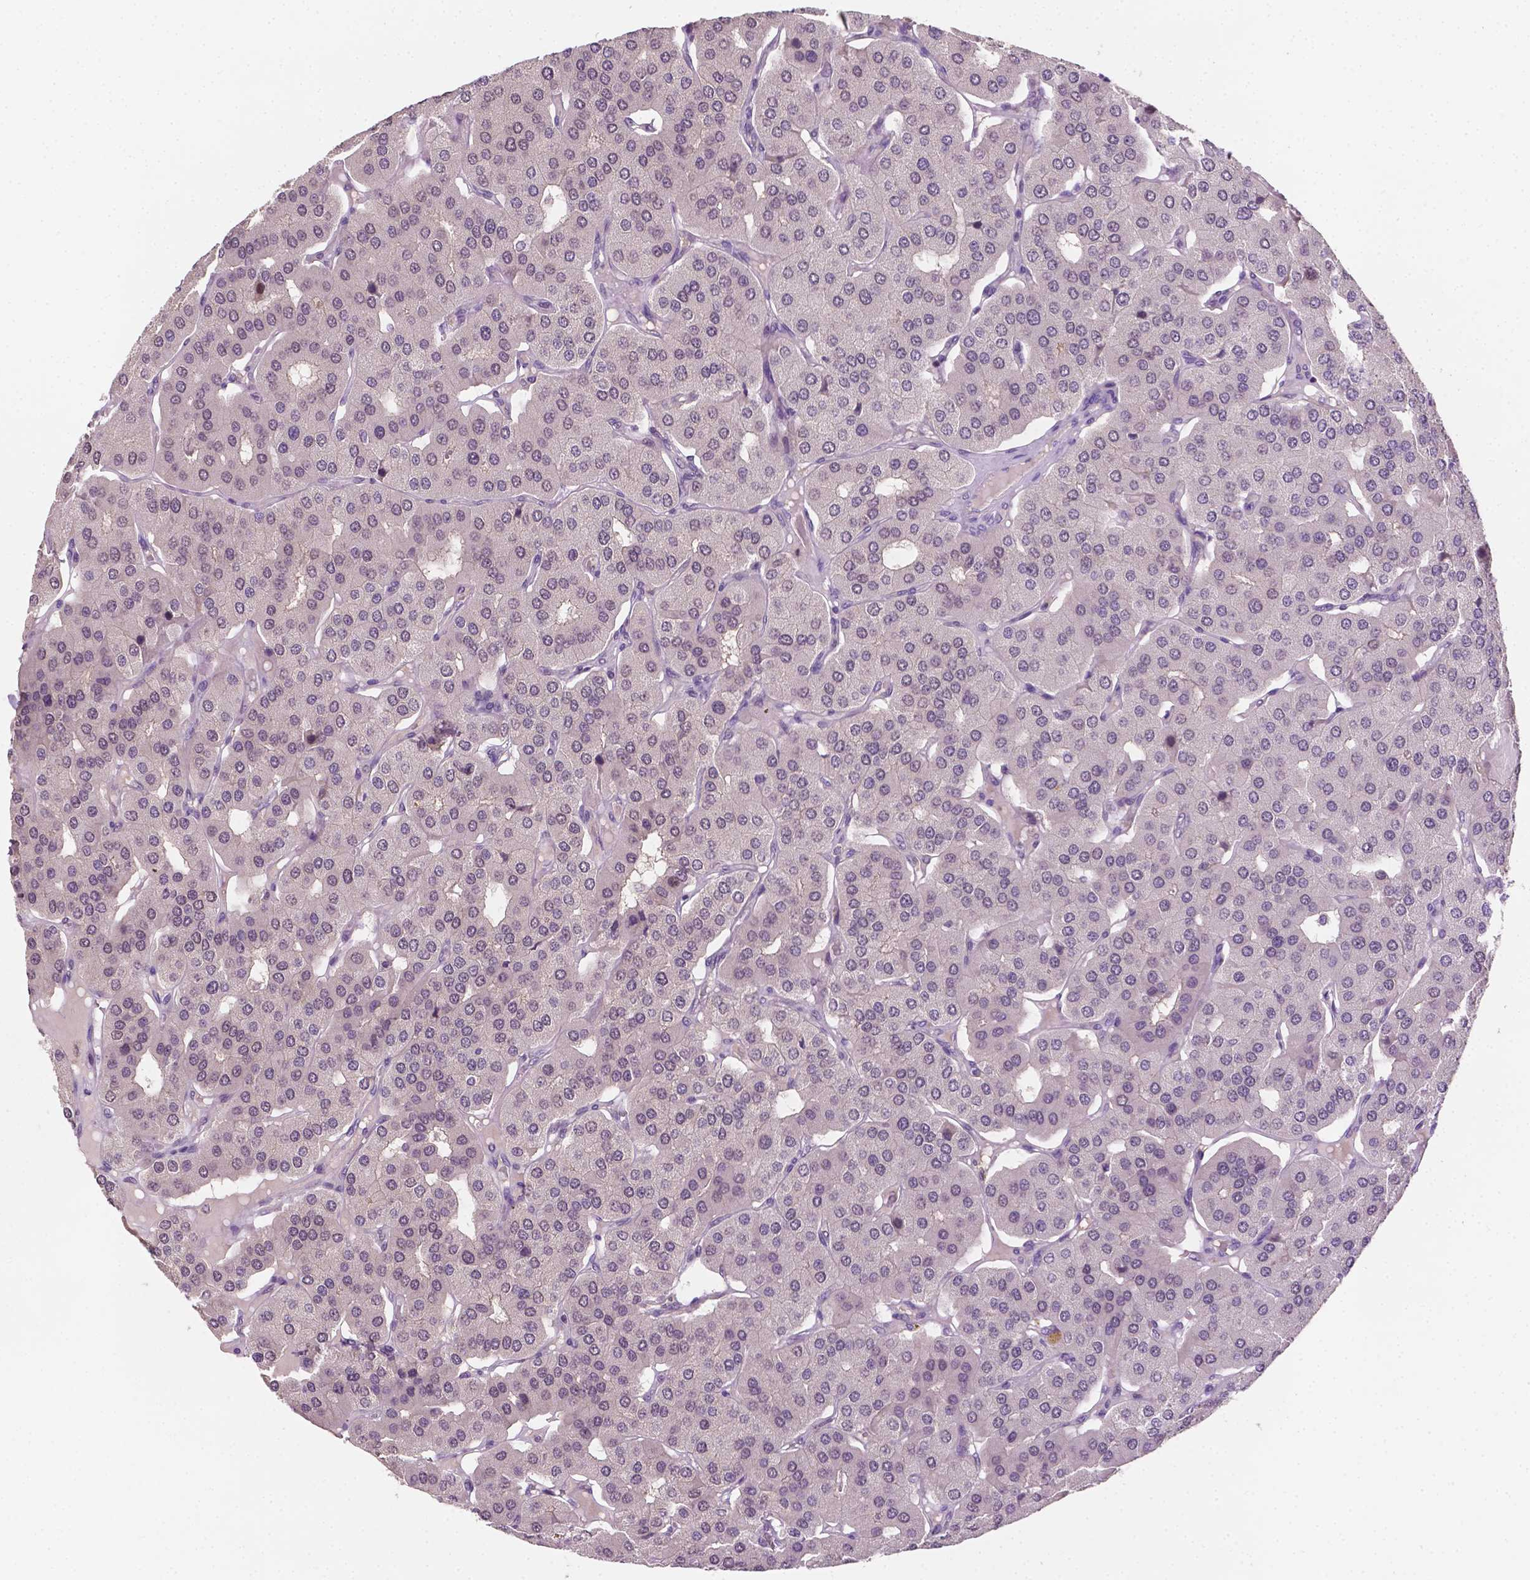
{"staining": {"intensity": "negative", "quantity": "none", "location": "none"}, "tissue": "parathyroid gland", "cell_type": "Glandular cells", "image_type": "normal", "snomed": [{"axis": "morphology", "description": "Normal tissue, NOS"}, {"axis": "morphology", "description": "Adenoma, NOS"}, {"axis": "topography", "description": "Parathyroid gland"}], "caption": "This is an immunohistochemistry photomicrograph of benign parathyroid gland. There is no positivity in glandular cells.", "gene": "MROH6", "patient": {"sex": "female", "age": 86}}